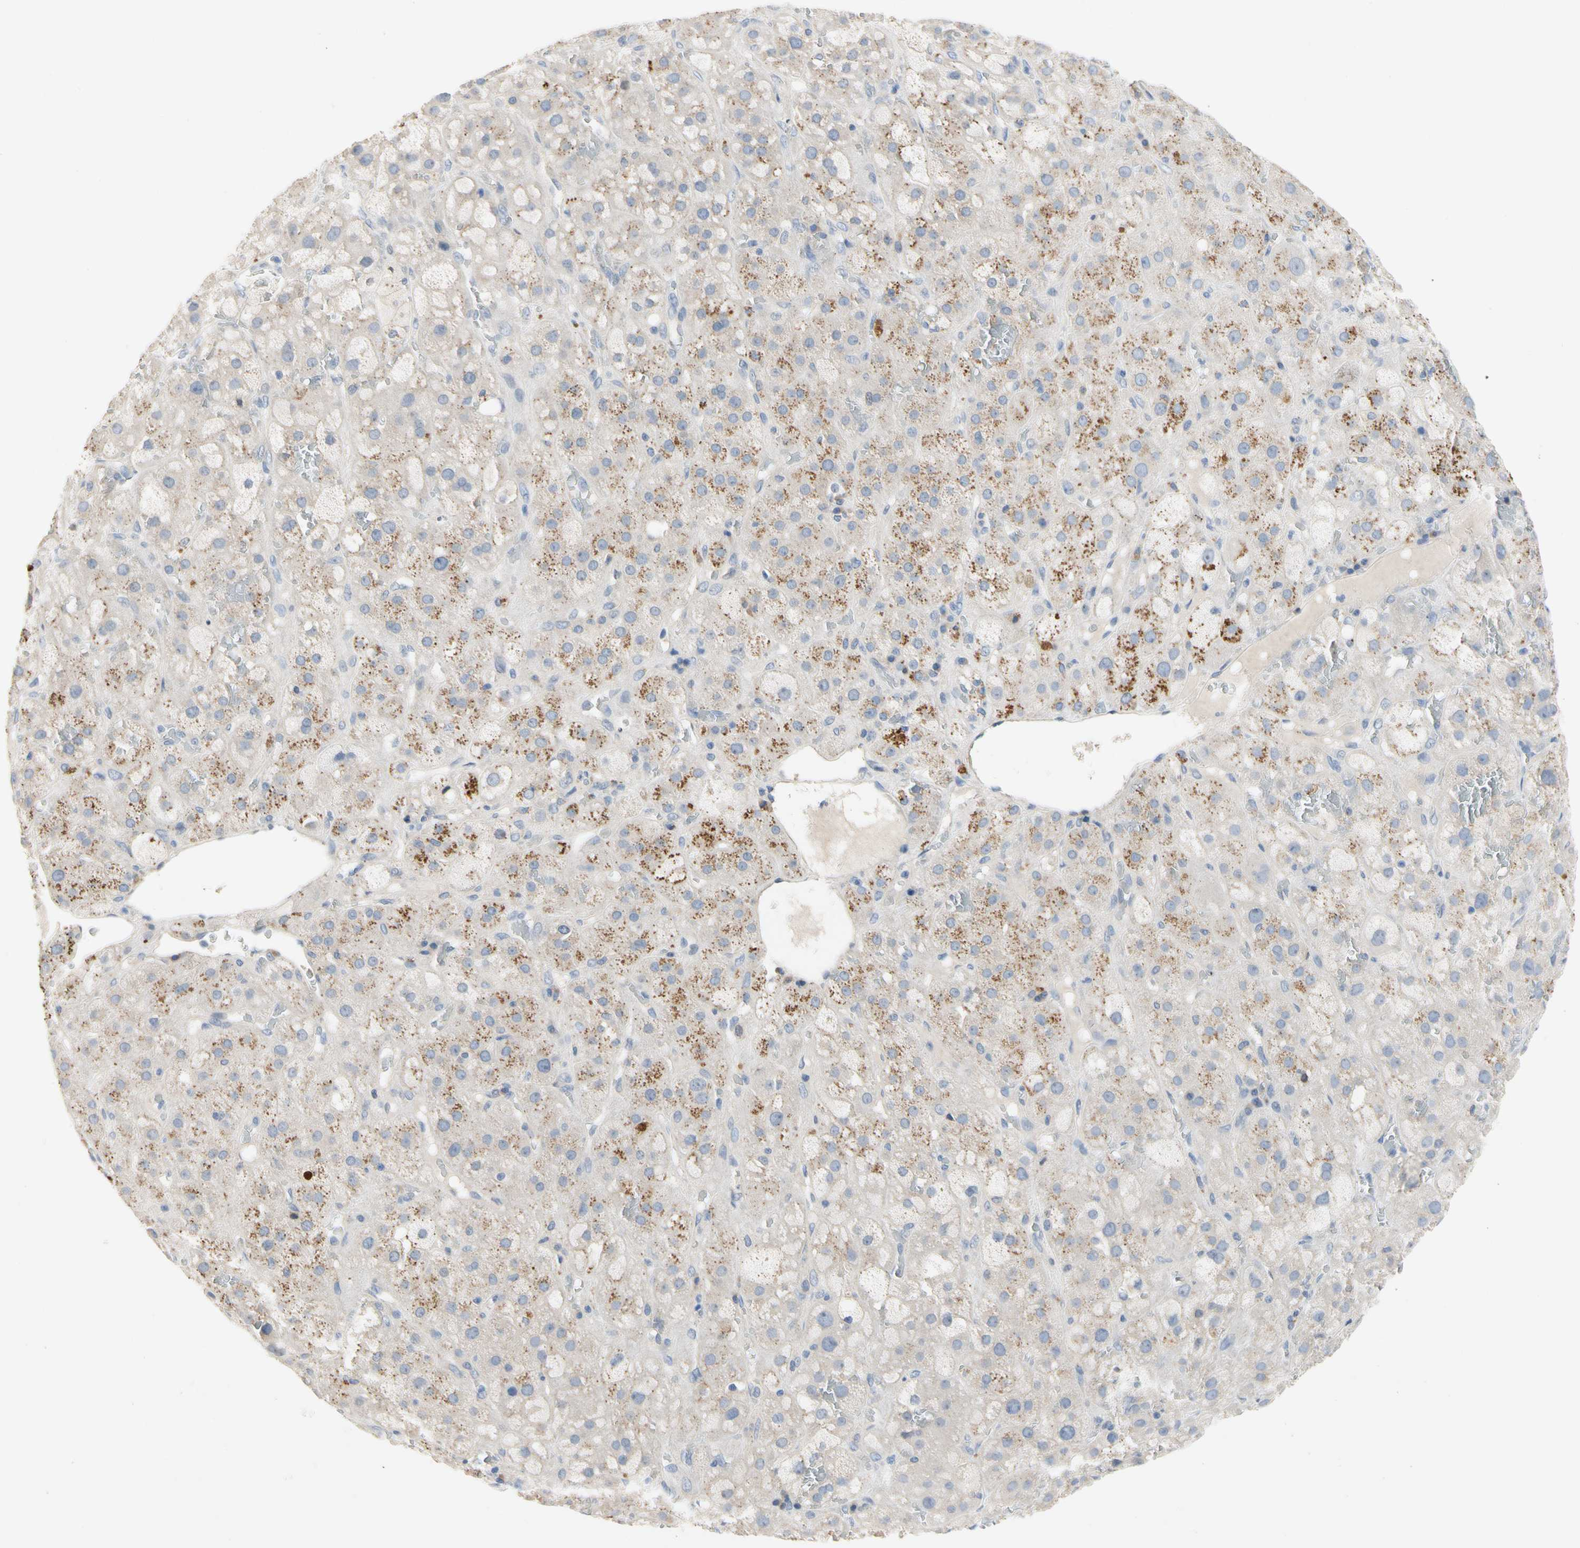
{"staining": {"intensity": "negative", "quantity": "none", "location": "none"}, "tissue": "adrenal gland", "cell_type": "Glandular cells", "image_type": "normal", "snomed": [{"axis": "morphology", "description": "Normal tissue, NOS"}, {"axis": "topography", "description": "Adrenal gland"}], "caption": "Protein analysis of benign adrenal gland demonstrates no significant positivity in glandular cells.", "gene": "GAS6", "patient": {"sex": "female", "age": 47}}